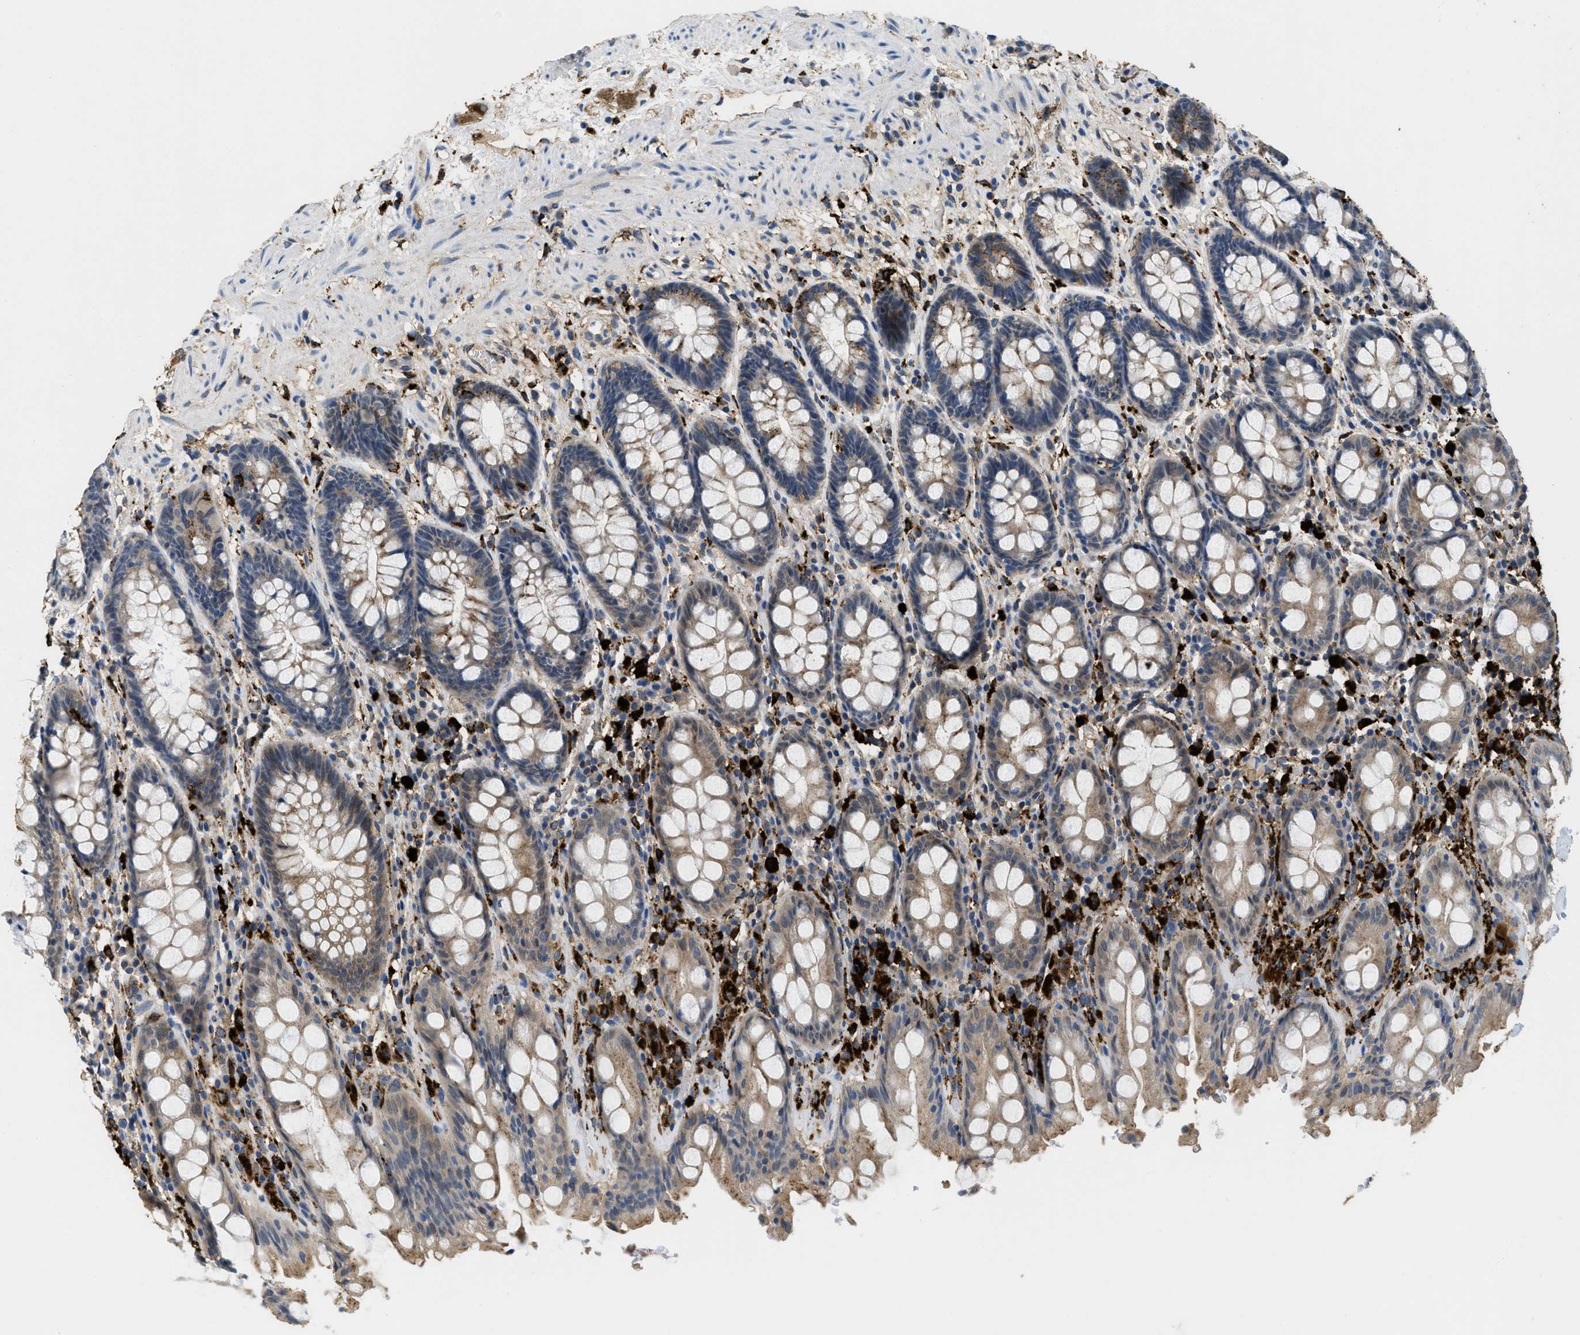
{"staining": {"intensity": "weak", "quantity": "25%-75%", "location": "cytoplasmic/membranous"}, "tissue": "rectum", "cell_type": "Glandular cells", "image_type": "normal", "snomed": [{"axis": "morphology", "description": "Normal tissue, NOS"}, {"axis": "topography", "description": "Rectum"}], "caption": "Unremarkable rectum displays weak cytoplasmic/membranous positivity in about 25%-75% of glandular cells The protein is stained brown, and the nuclei are stained in blue (DAB (3,3'-diaminobenzidine) IHC with brightfield microscopy, high magnification)..", "gene": "BMPR2", "patient": {"sex": "male", "age": 64}}